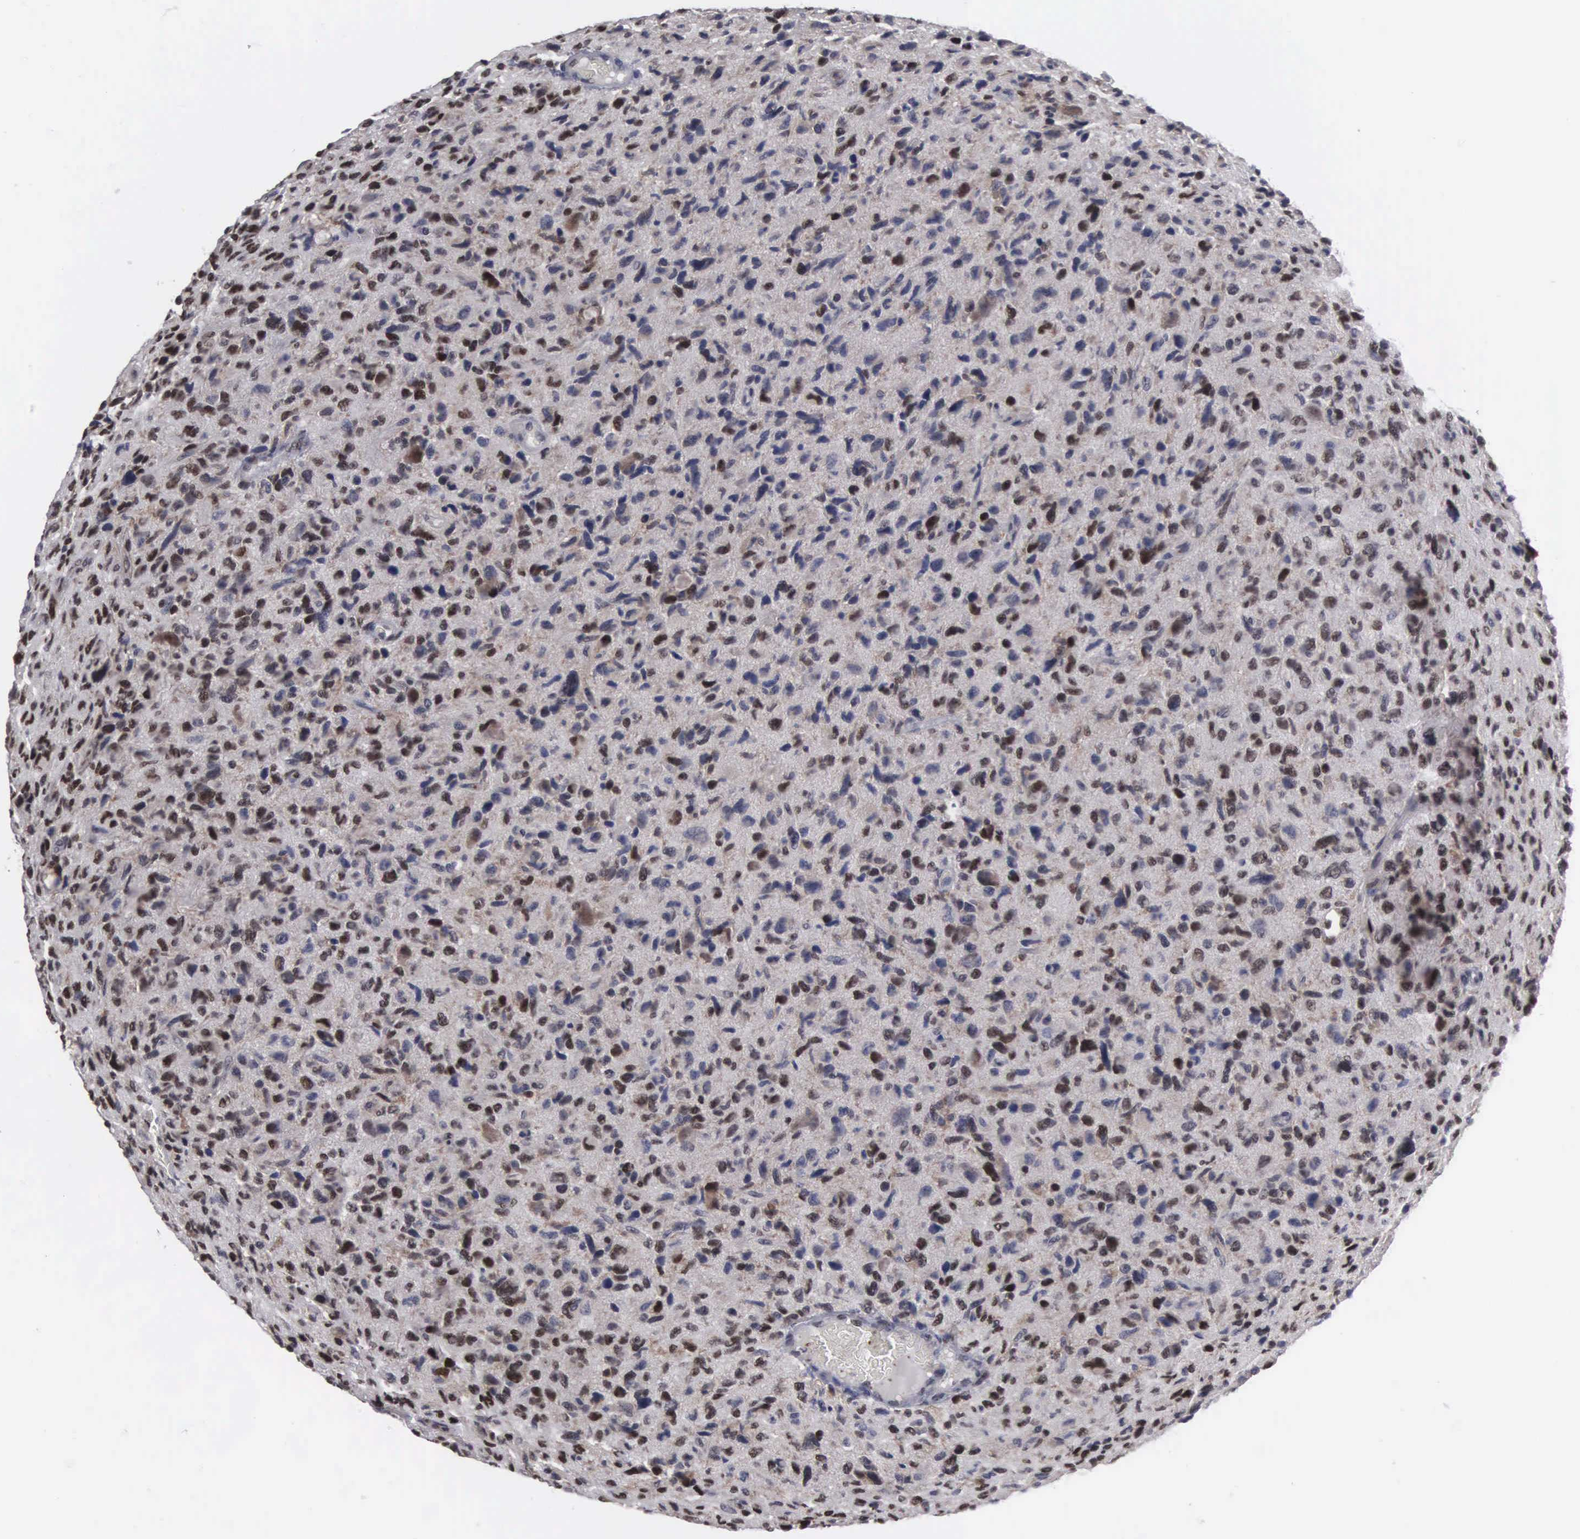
{"staining": {"intensity": "moderate", "quantity": "25%-75%", "location": "nuclear"}, "tissue": "glioma", "cell_type": "Tumor cells", "image_type": "cancer", "snomed": [{"axis": "morphology", "description": "Glioma, malignant, High grade"}, {"axis": "topography", "description": "Brain"}], "caption": "An image of glioma stained for a protein shows moderate nuclear brown staining in tumor cells. (DAB (3,3'-diaminobenzidine) IHC with brightfield microscopy, high magnification).", "gene": "TRMT5", "patient": {"sex": "female", "age": 60}}